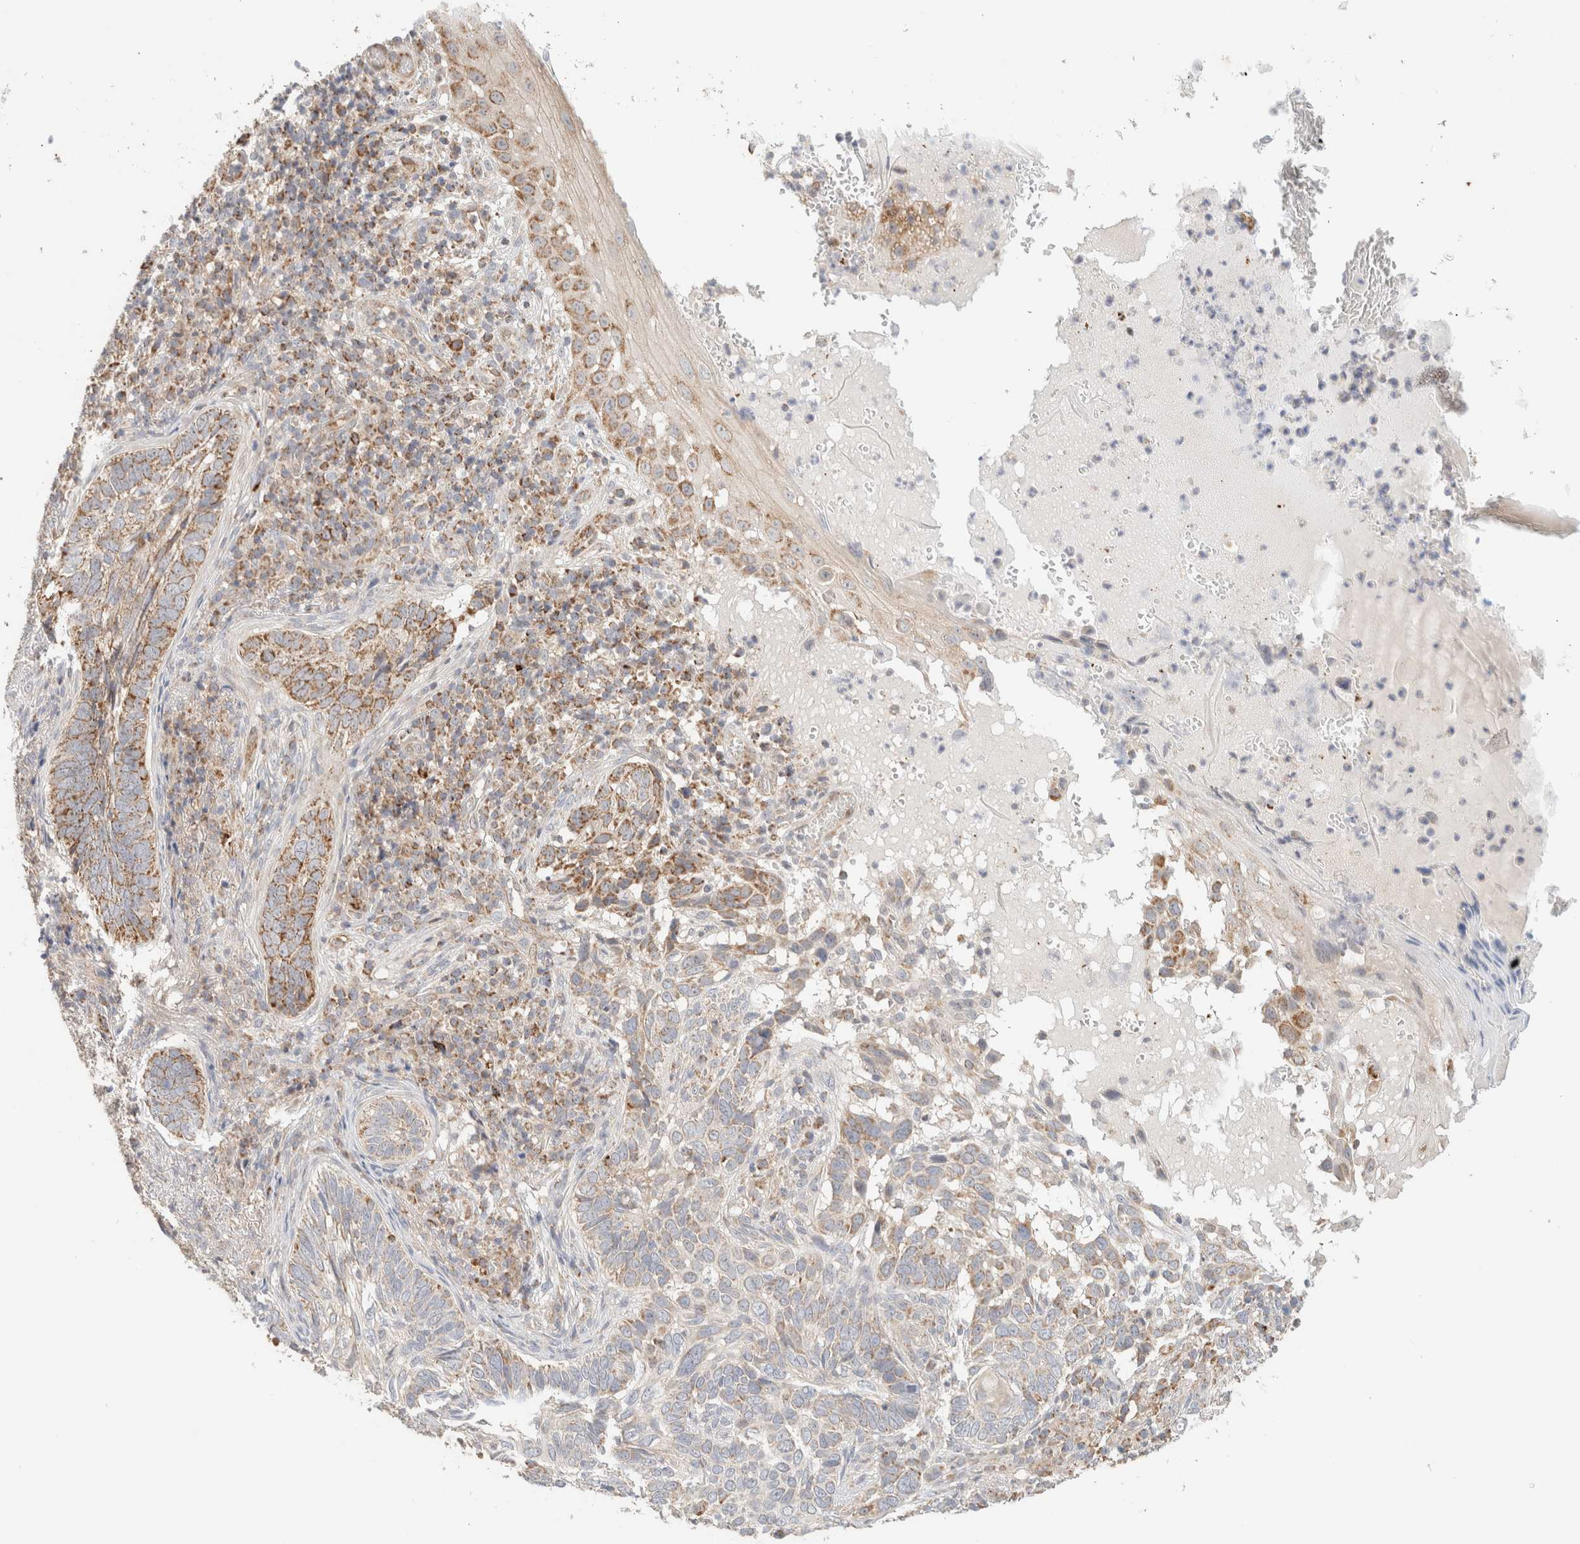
{"staining": {"intensity": "strong", "quantity": "<25%", "location": "cytoplasmic/membranous"}, "tissue": "skin cancer", "cell_type": "Tumor cells", "image_type": "cancer", "snomed": [{"axis": "morphology", "description": "Basal cell carcinoma"}, {"axis": "topography", "description": "Skin"}], "caption": "Immunohistochemistry (DAB) staining of human skin cancer (basal cell carcinoma) demonstrates strong cytoplasmic/membranous protein staining in about <25% of tumor cells.", "gene": "MRM3", "patient": {"sex": "female", "age": 89}}